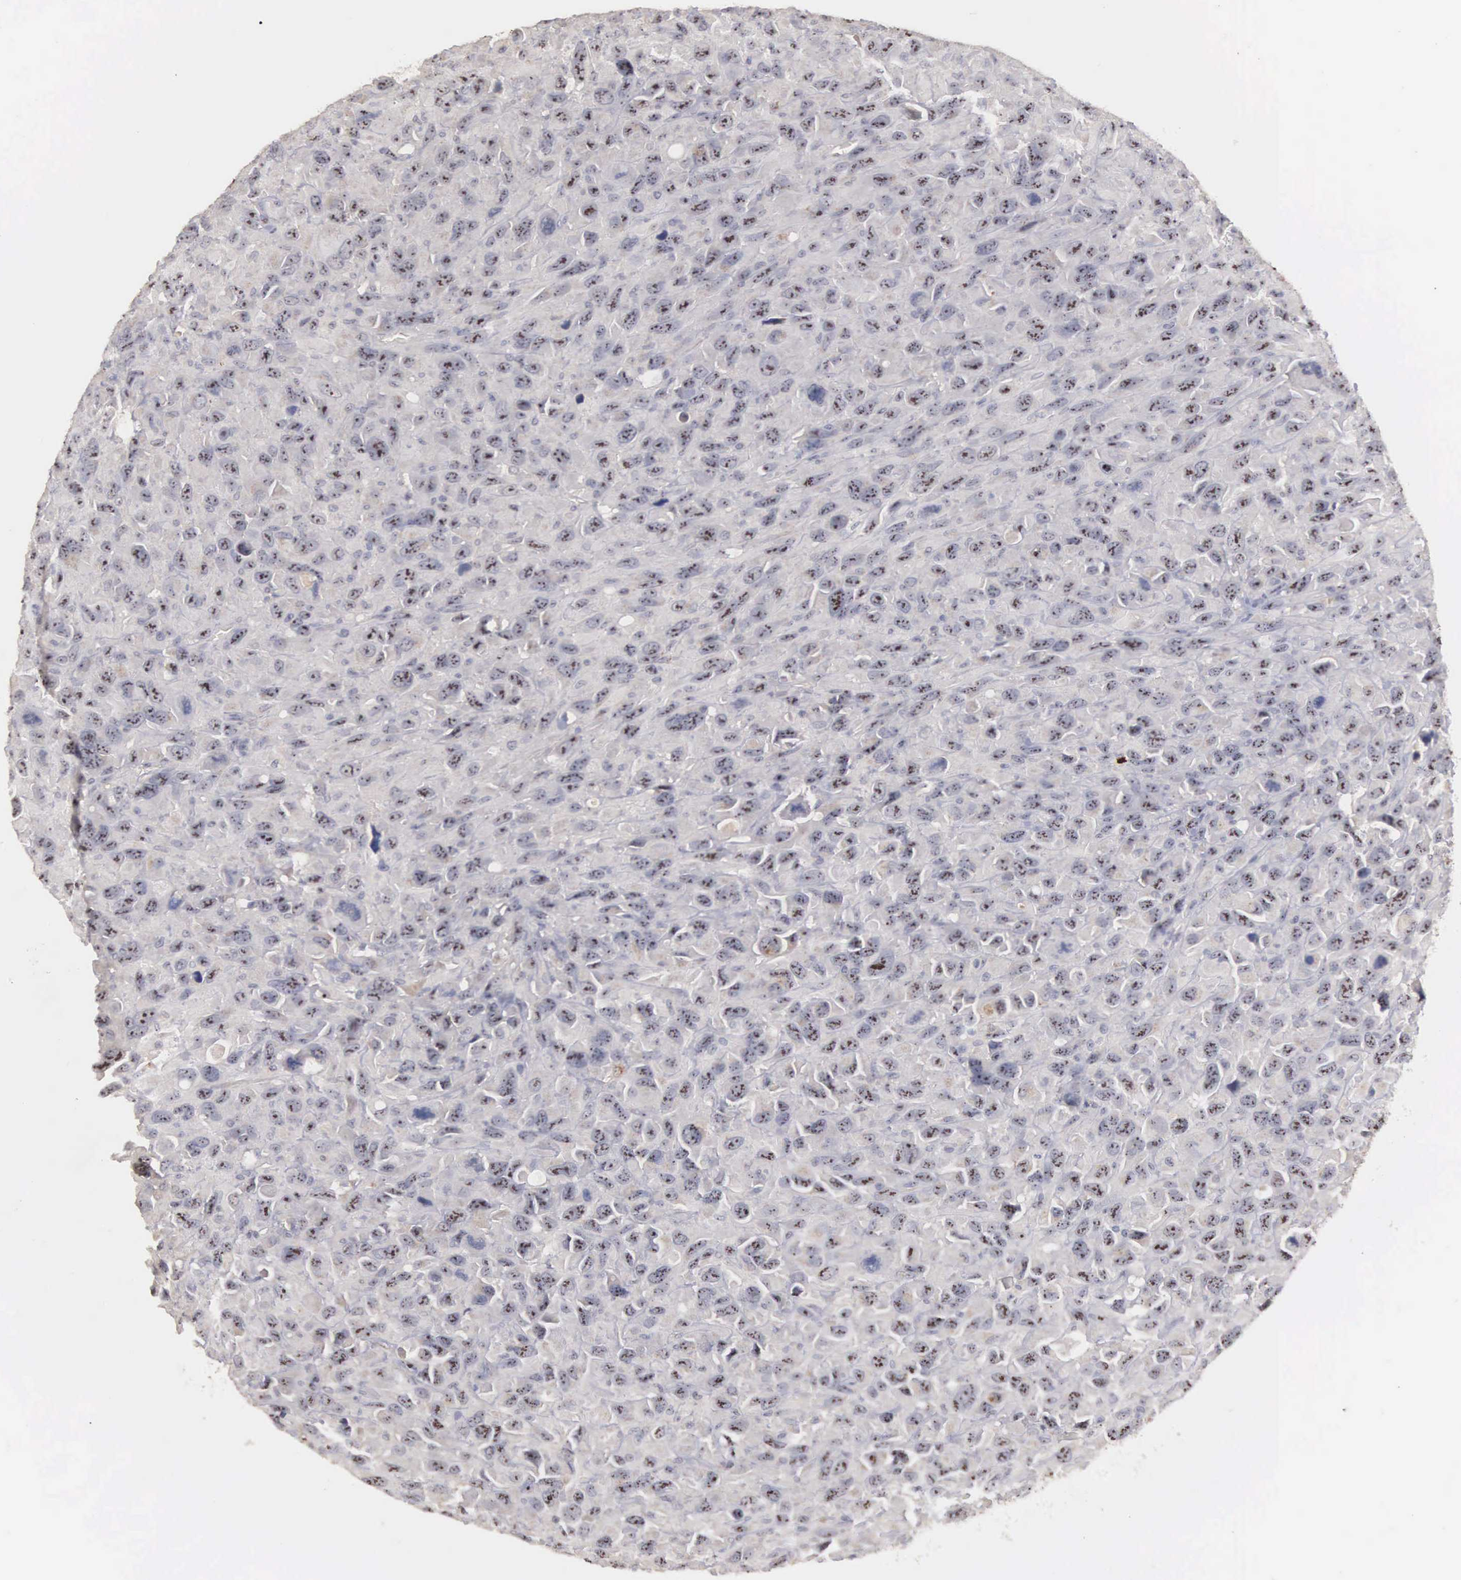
{"staining": {"intensity": "weak", "quantity": "25%-75%", "location": "cytoplasmic/membranous,nuclear"}, "tissue": "renal cancer", "cell_type": "Tumor cells", "image_type": "cancer", "snomed": [{"axis": "morphology", "description": "Adenocarcinoma, NOS"}, {"axis": "topography", "description": "Kidney"}], "caption": "Weak cytoplasmic/membranous and nuclear protein staining is identified in approximately 25%-75% of tumor cells in renal adenocarcinoma.", "gene": "AMN", "patient": {"sex": "male", "age": 79}}